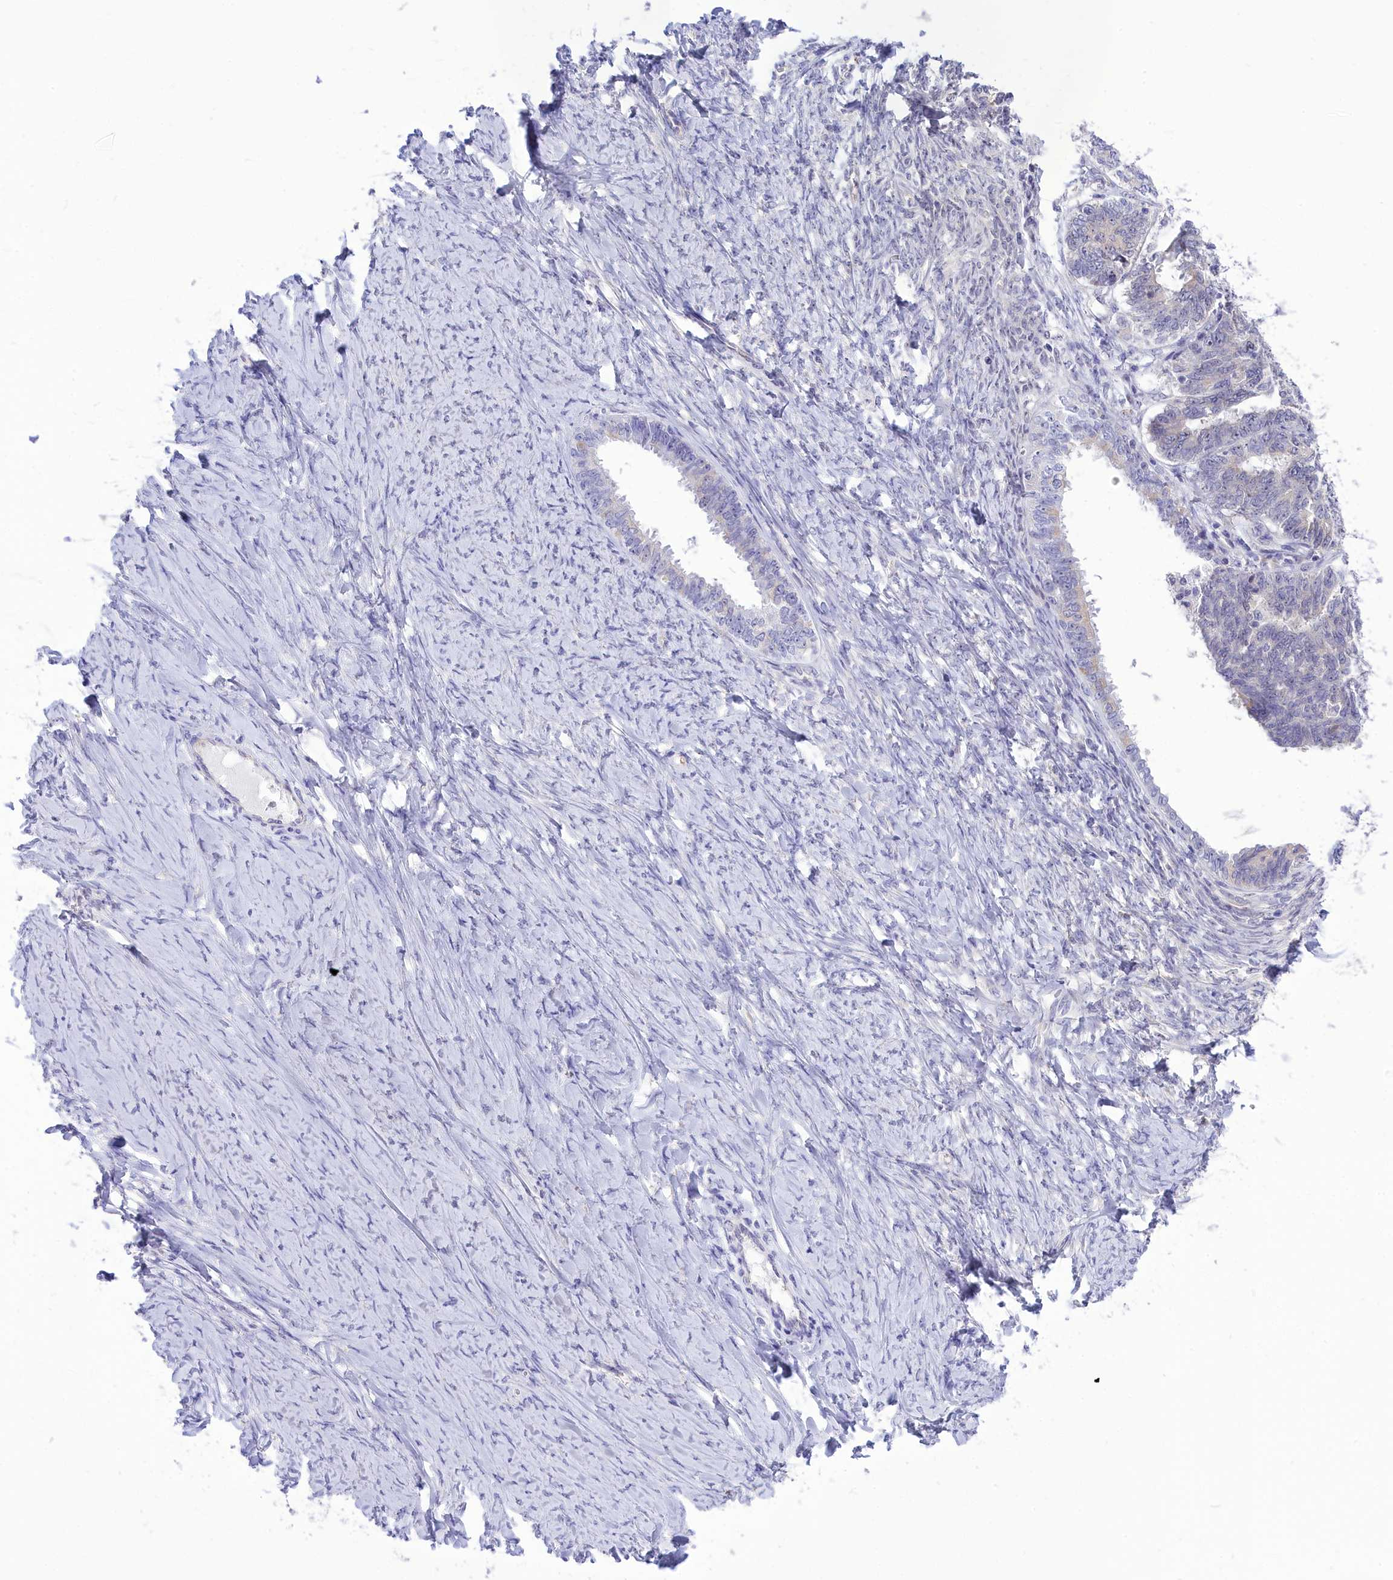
{"staining": {"intensity": "negative", "quantity": "none", "location": "none"}, "tissue": "ovarian cancer", "cell_type": "Tumor cells", "image_type": "cancer", "snomed": [{"axis": "morphology", "description": "Cystadenocarcinoma, serous, NOS"}, {"axis": "topography", "description": "Ovary"}], "caption": "This is an immunohistochemistry micrograph of ovarian serous cystadenocarcinoma. There is no positivity in tumor cells.", "gene": "DCAF16", "patient": {"sex": "female", "age": 79}}